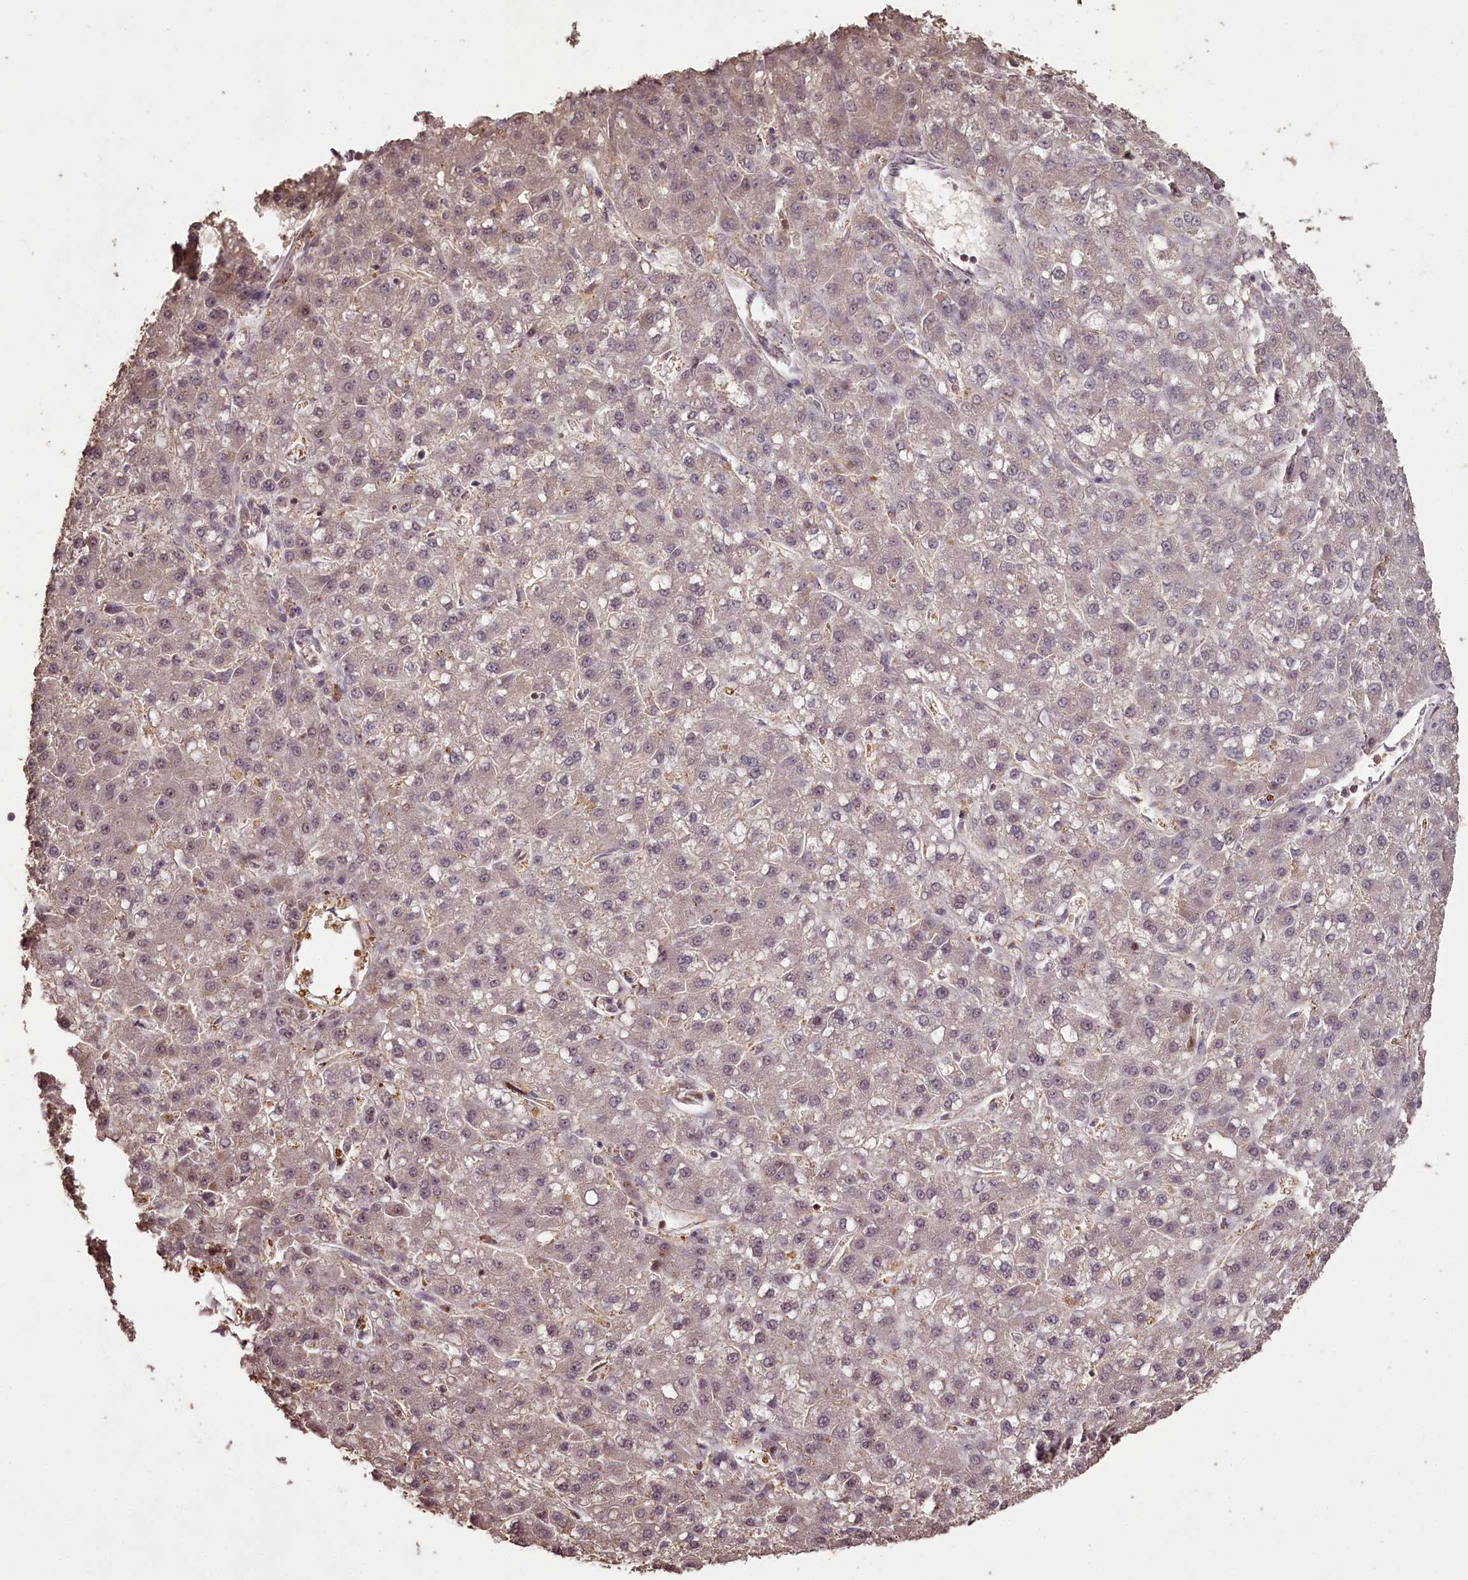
{"staining": {"intensity": "negative", "quantity": "none", "location": "none"}, "tissue": "liver cancer", "cell_type": "Tumor cells", "image_type": "cancer", "snomed": [{"axis": "morphology", "description": "Carcinoma, Hepatocellular, NOS"}, {"axis": "topography", "description": "Liver"}], "caption": "IHC micrograph of liver cancer (hepatocellular carcinoma) stained for a protein (brown), which demonstrates no staining in tumor cells.", "gene": "NPRL2", "patient": {"sex": "male", "age": 67}}